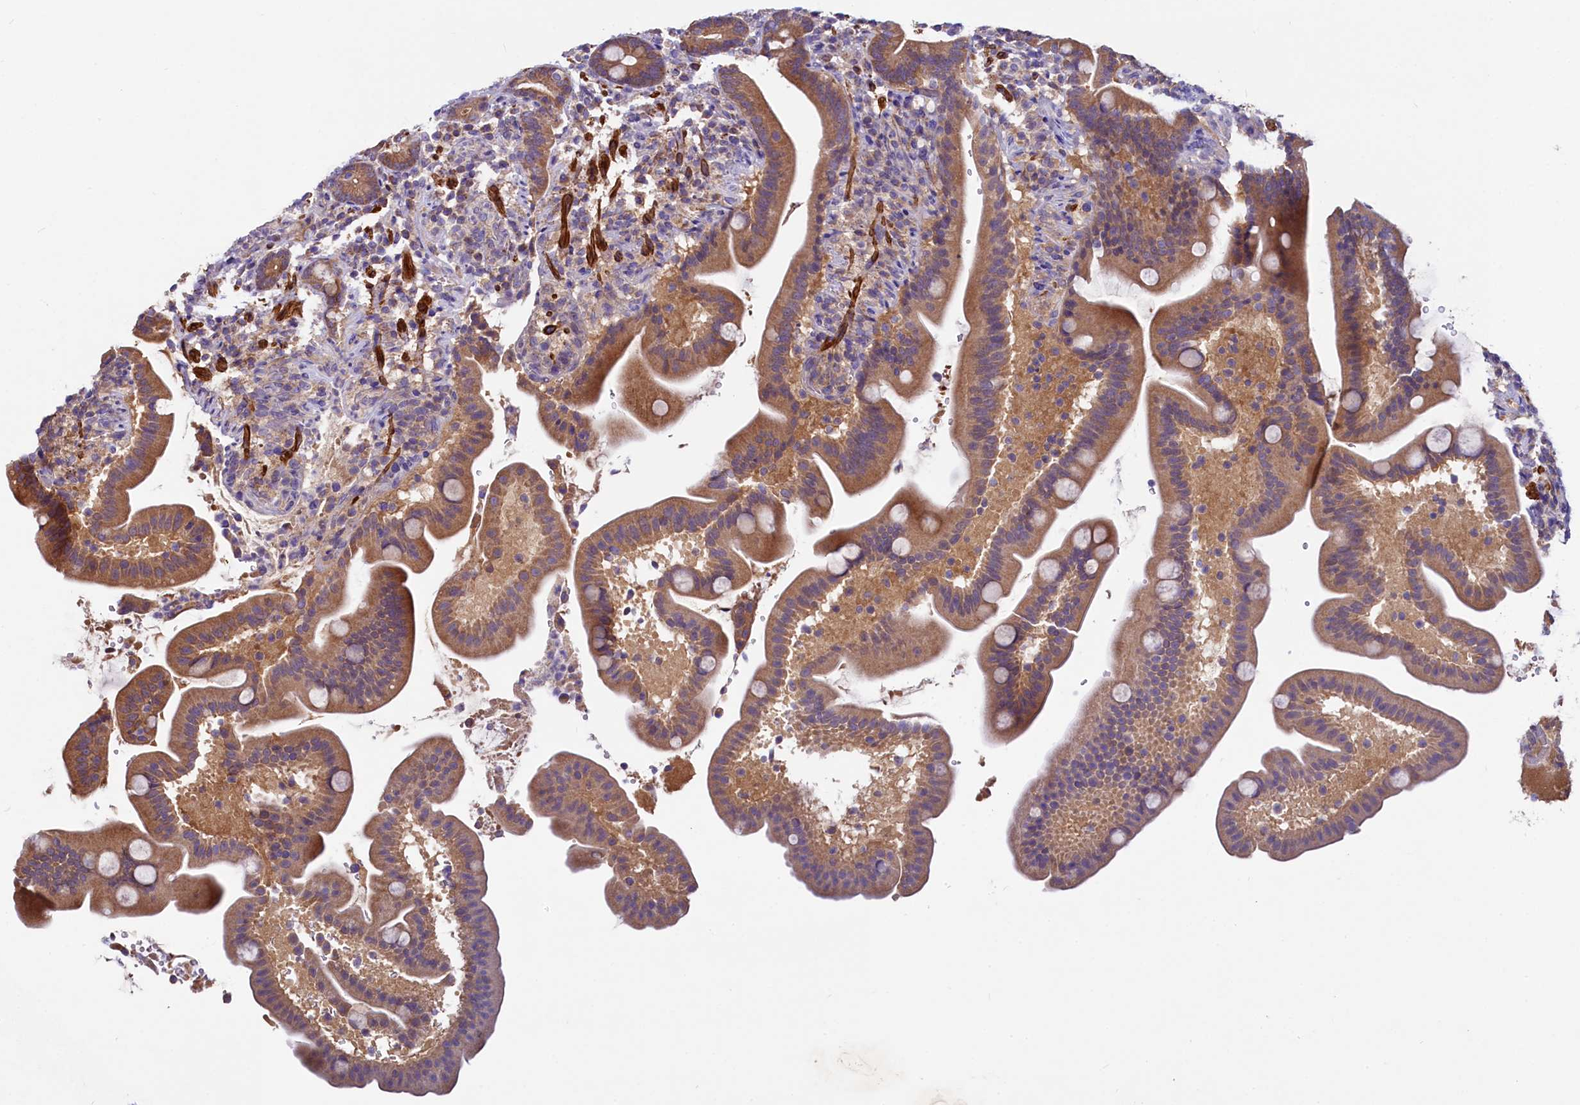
{"staining": {"intensity": "moderate", "quantity": ">75%", "location": "cytoplasmic/membranous"}, "tissue": "duodenum", "cell_type": "Glandular cells", "image_type": "normal", "snomed": [{"axis": "morphology", "description": "Normal tissue, NOS"}, {"axis": "topography", "description": "Duodenum"}], "caption": "Immunohistochemistry (IHC) image of benign duodenum stained for a protein (brown), which reveals medium levels of moderate cytoplasmic/membranous expression in approximately >75% of glandular cells.", "gene": "CIAO3", "patient": {"sex": "male", "age": 54}}